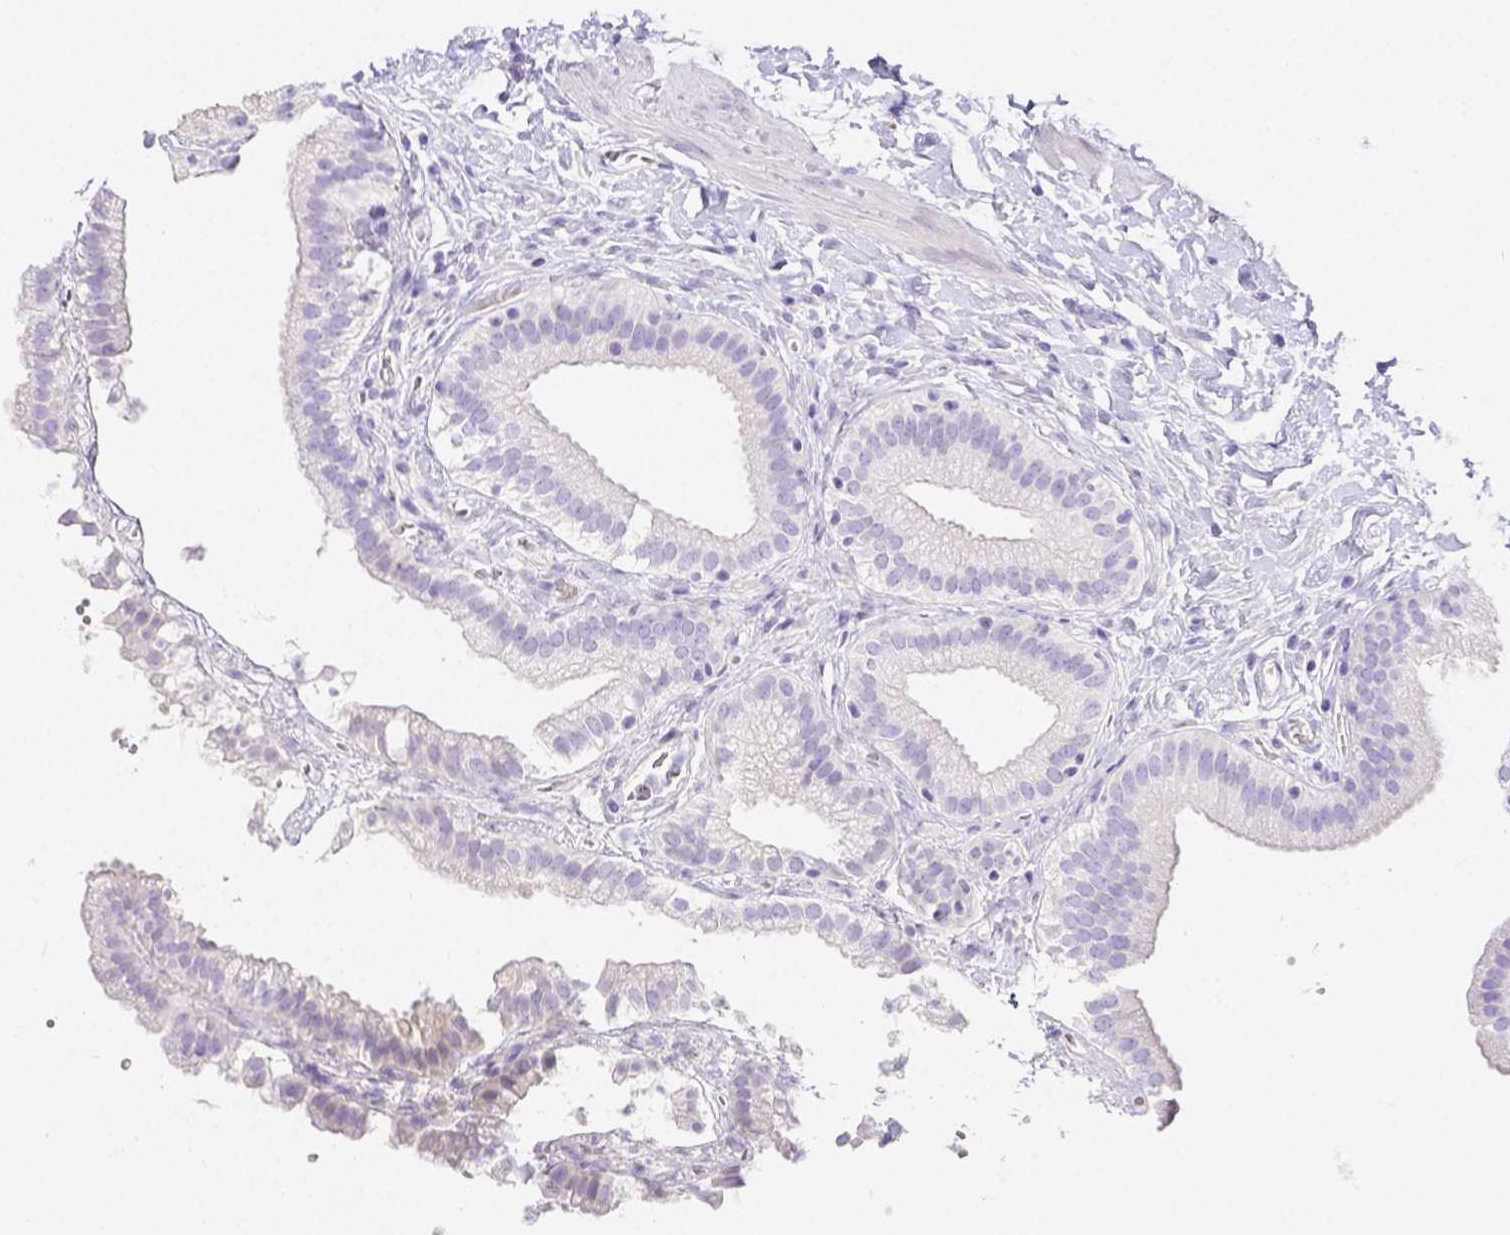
{"staining": {"intensity": "negative", "quantity": "none", "location": "none"}, "tissue": "gallbladder", "cell_type": "Glandular cells", "image_type": "normal", "snomed": [{"axis": "morphology", "description": "Normal tissue, NOS"}, {"axis": "topography", "description": "Gallbladder"}], "caption": "Human gallbladder stained for a protein using immunohistochemistry (IHC) exhibits no expression in glandular cells.", "gene": "ARHGAP36", "patient": {"sex": "female", "age": 63}}